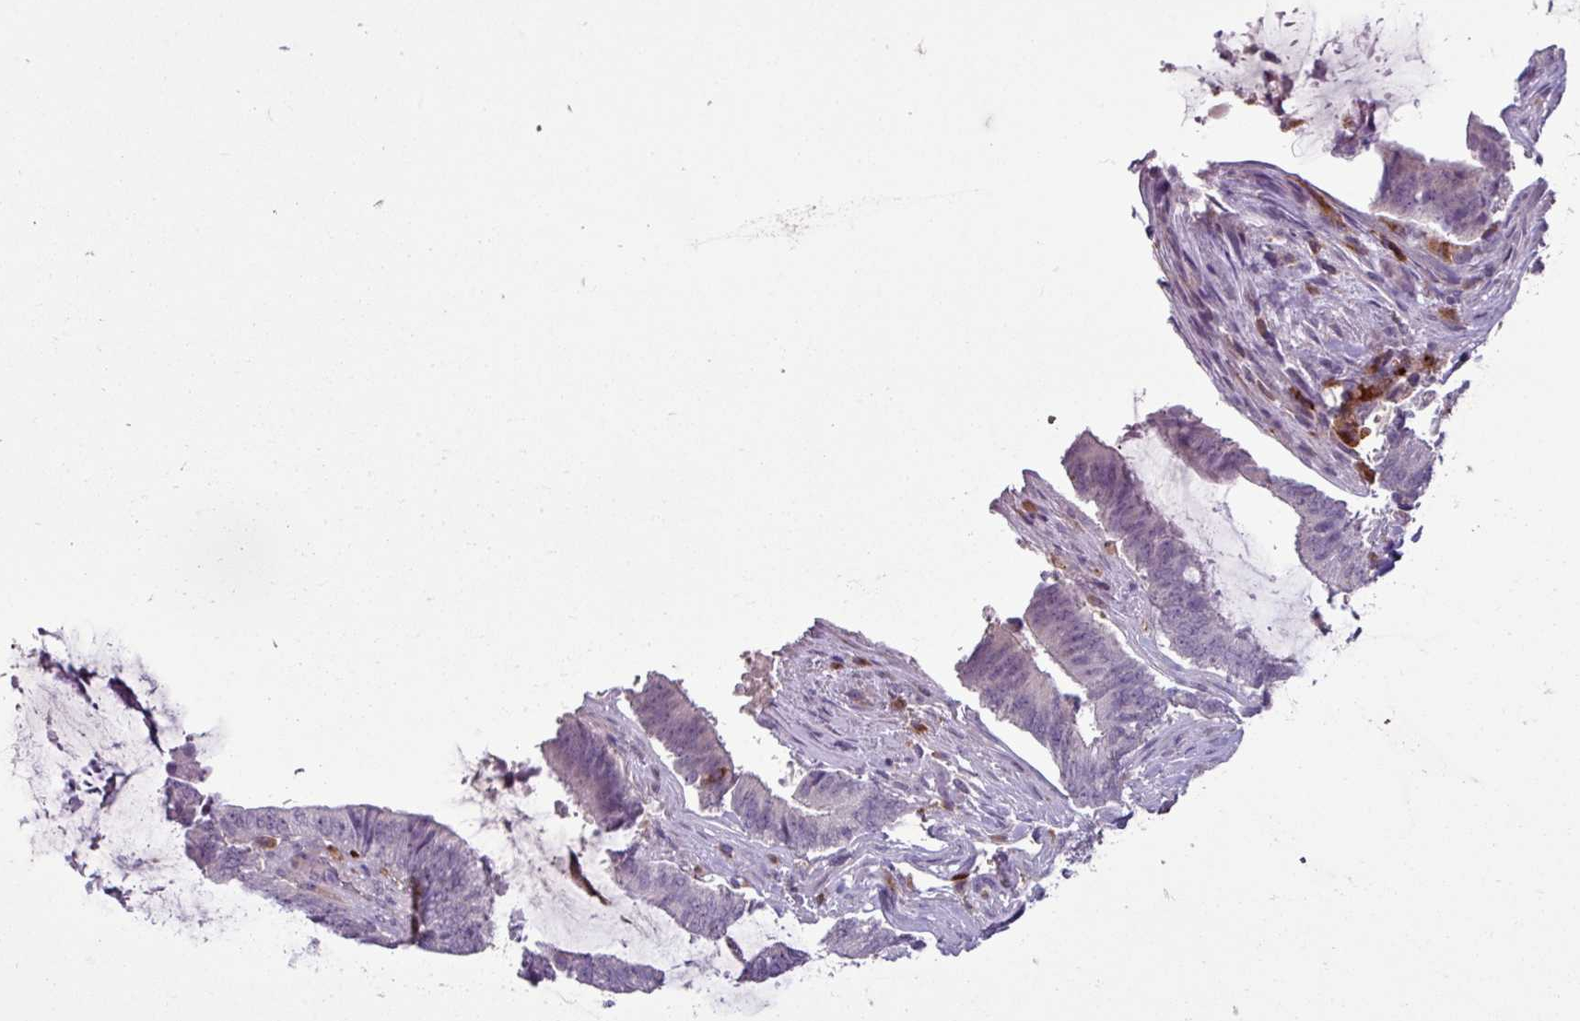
{"staining": {"intensity": "negative", "quantity": "none", "location": "none"}, "tissue": "colorectal cancer", "cell_type": "Tumor cells", "image_type": "cancer", "snomed": [{"axis": "morphology", "description": "Adenocarcinoma, NOS"}, {"axis": "topography", "description": "Colon"}], "caption": "High power microscopy histopathology image of an immunohistochemistry (IHC) photomicrograph of colorectal cancer (adenocarcinoma), revealing no significant expression in tumor cells.", "gene": "C9orf24", "patient": {"sex": "female", "age": 43}}